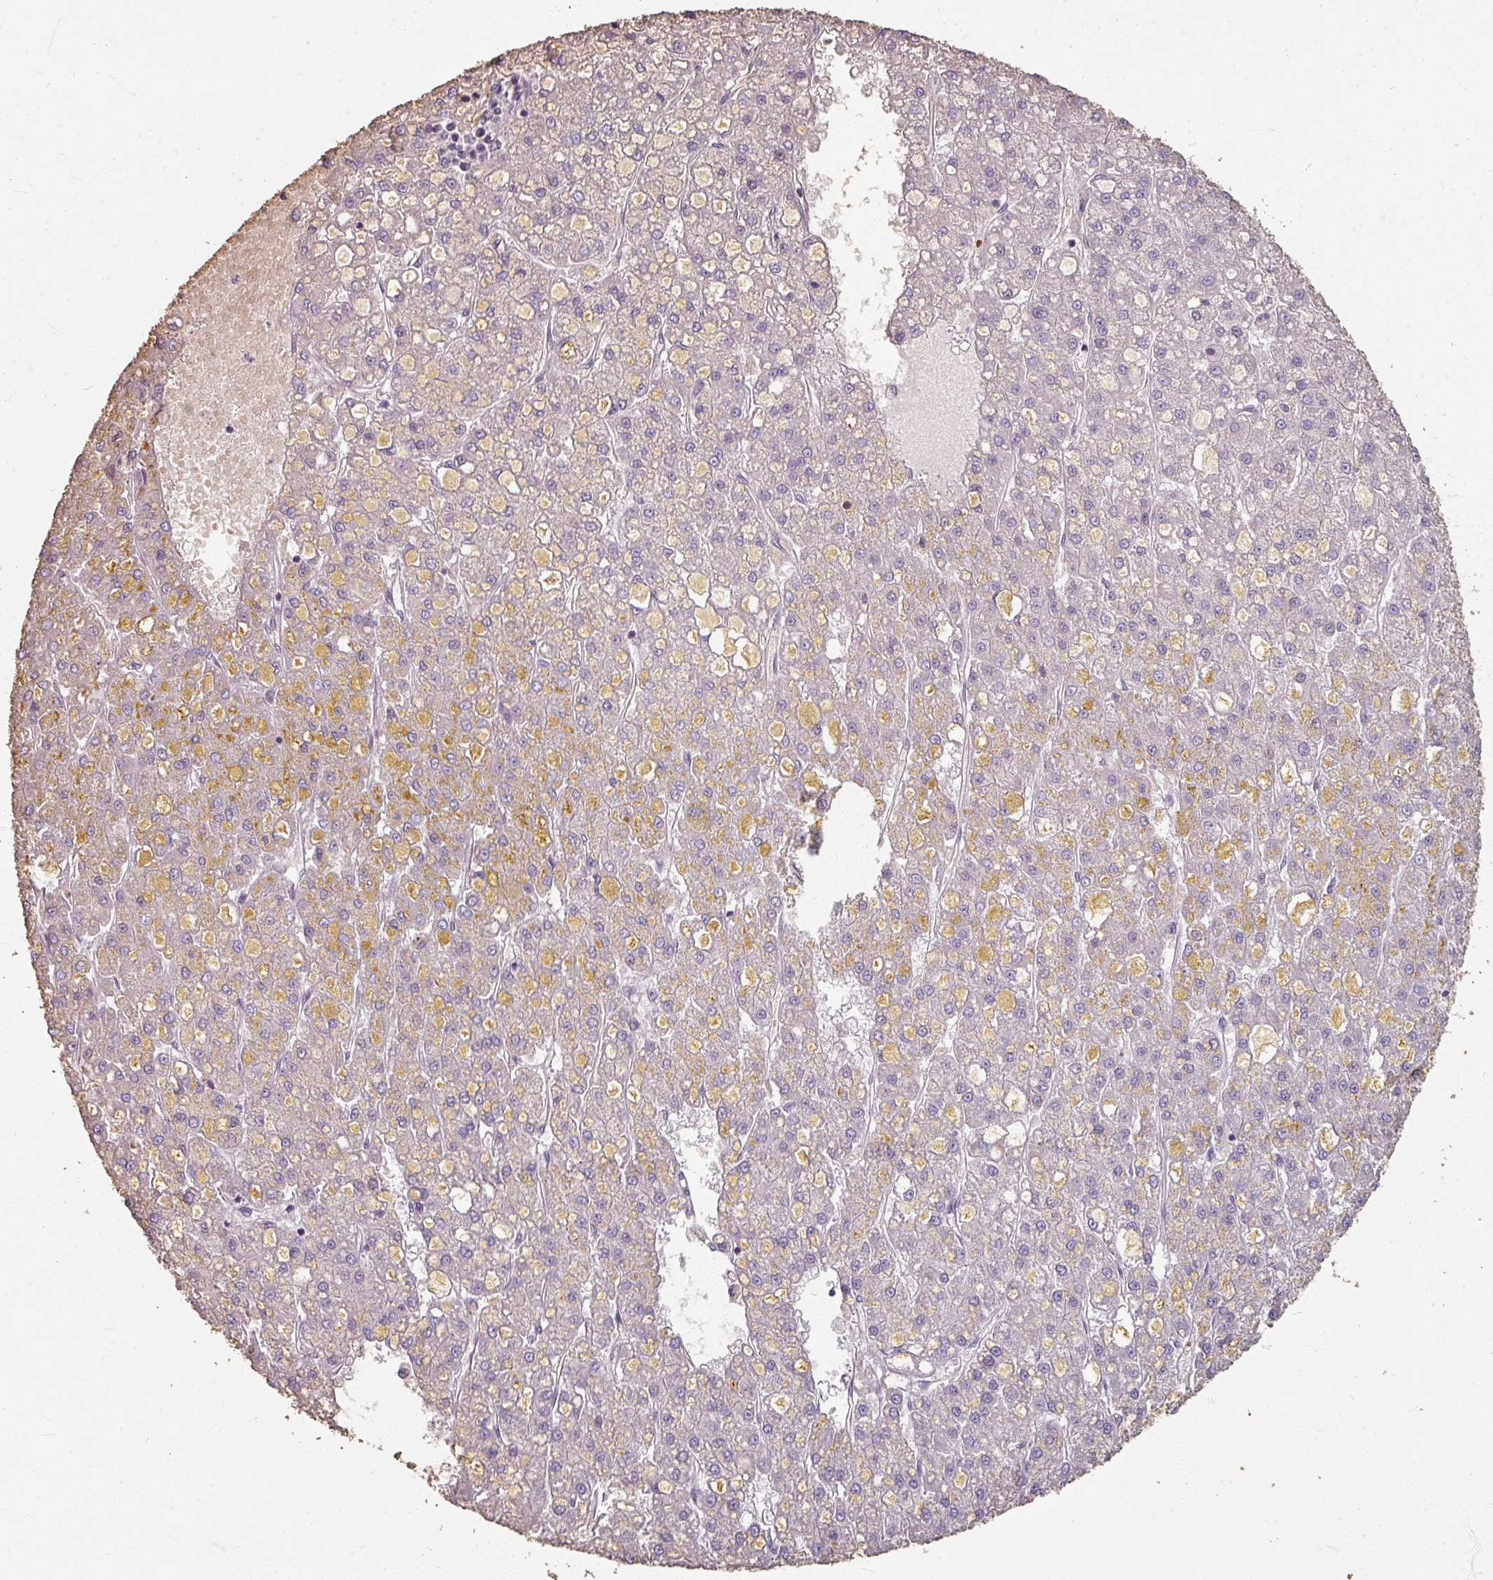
{"staining": {"intensity": "negative", "quantity": "none", "location": "none"}, "tissue": "liver cancer", "cell_type": "Tumor cells", "image_type": "cancer", "snomed": [{"axis": "morphology", "description": "Carcinoma, Hepatocellular, NOS"}, {"axis": "topography", "description": "Liver"}], "caption": "An image of liver cancer (hepatocellular carcinoma) stained for a protein exhibits no brown staining in tumor cells. The staining was performed using DAB to visualize the protein expression in brown, while the nuclei were stained in blue with hematoxylin (Magnification: 20x).", "gene": "KMT5C", "patient": {"sex": "male", "age": 67}}